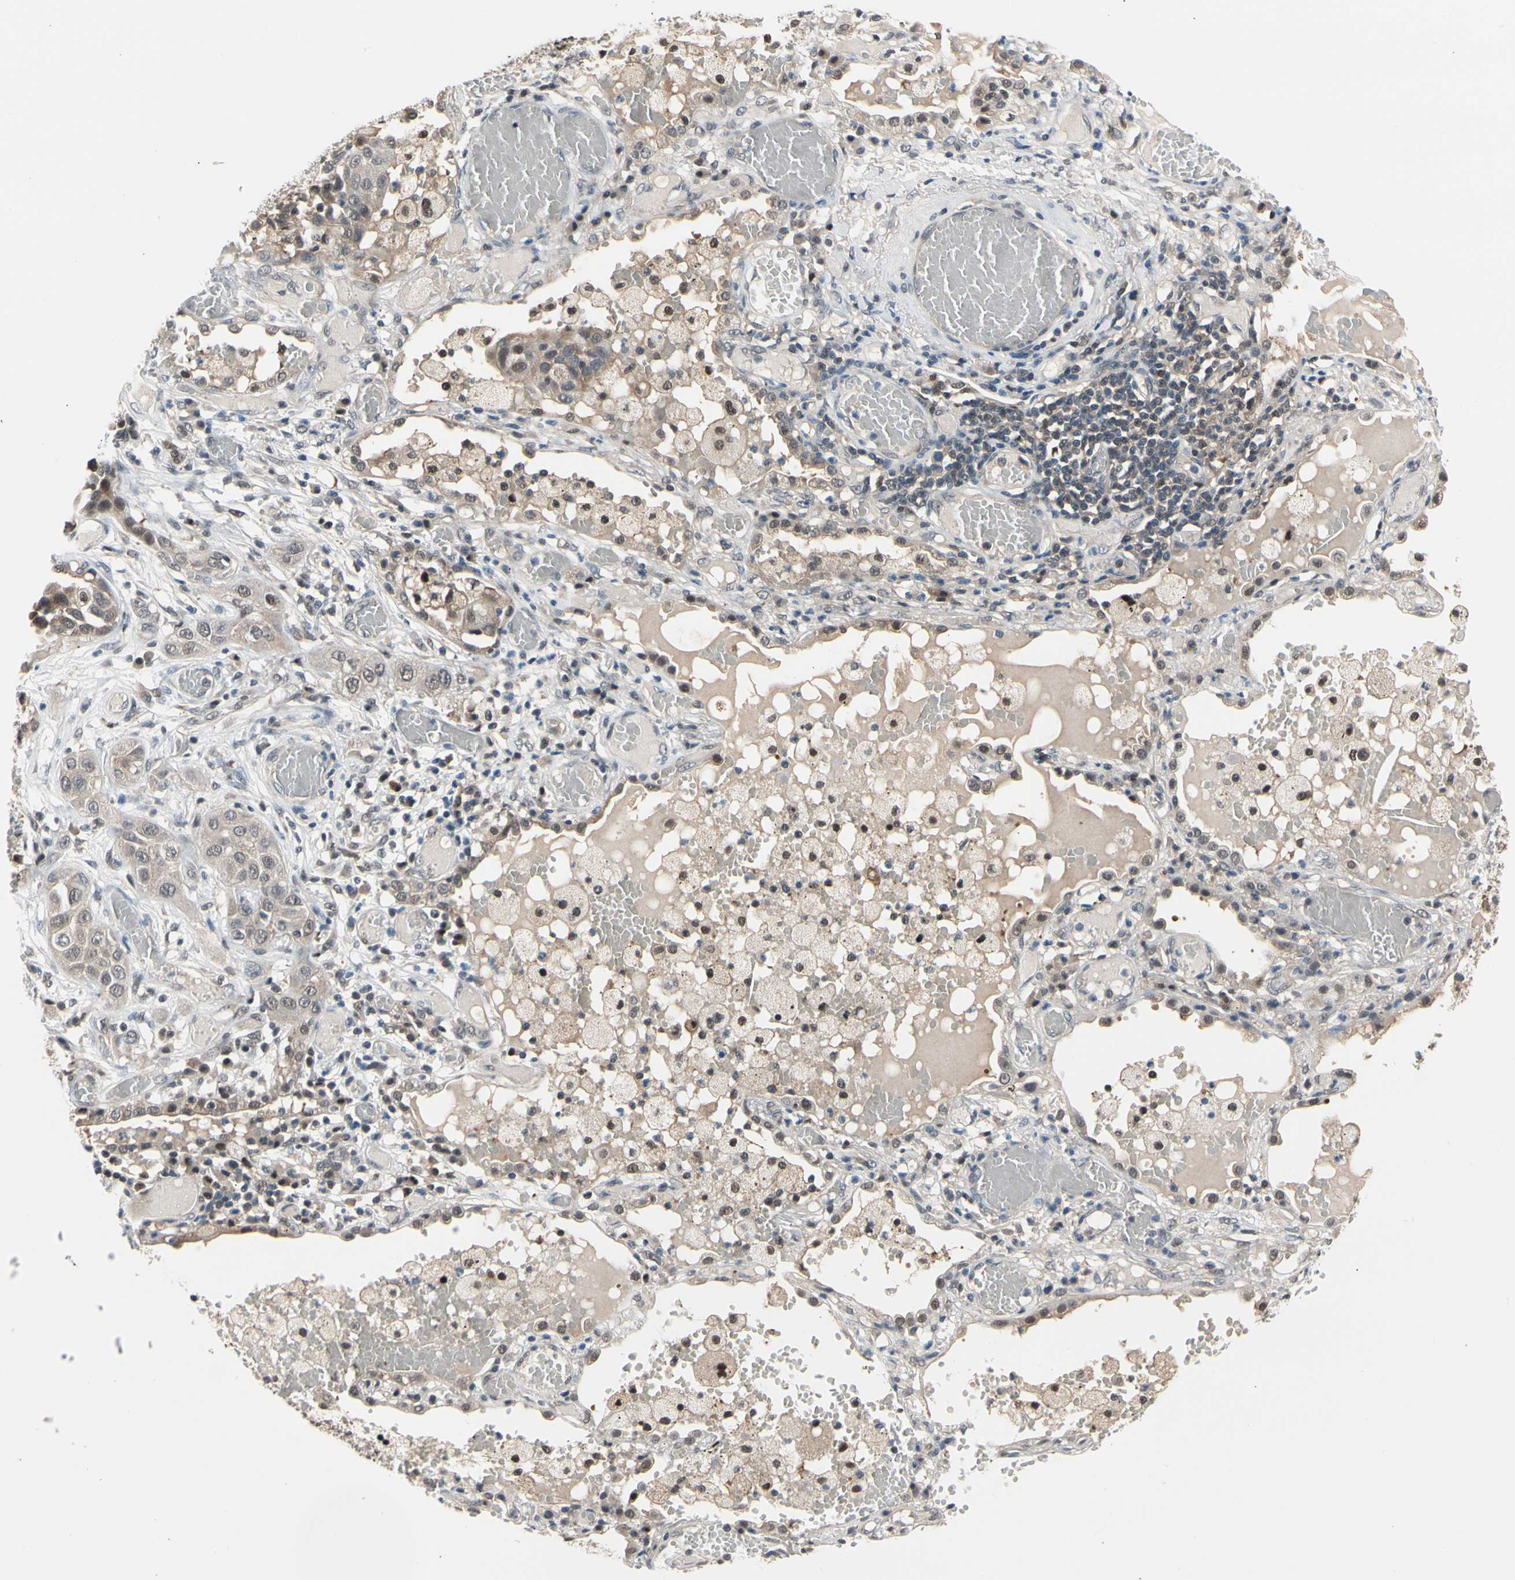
{"staining": {"intensity": "weak", "quantity": ">75%", "location": "cytoplasmic/membranous,nuclear"}, "tissue": "lung cancer", "cell_type": "Tumor cells", "image_type": "cancer", "snomed": [{"axis": "morphology", "description": "Squamous cell carcinoma, NOS"}, {"axis": "topography", "description": "Lung"}], "caption": "IHC (DAB) staining of lung cancer (squamous cell carcinoma) displays weak cytoplasmic/membranous and nuclear protein staining in about >75% of tumor cells.", "gene": "PSMA2", "patient": {"sex": "male", "age": 71}}